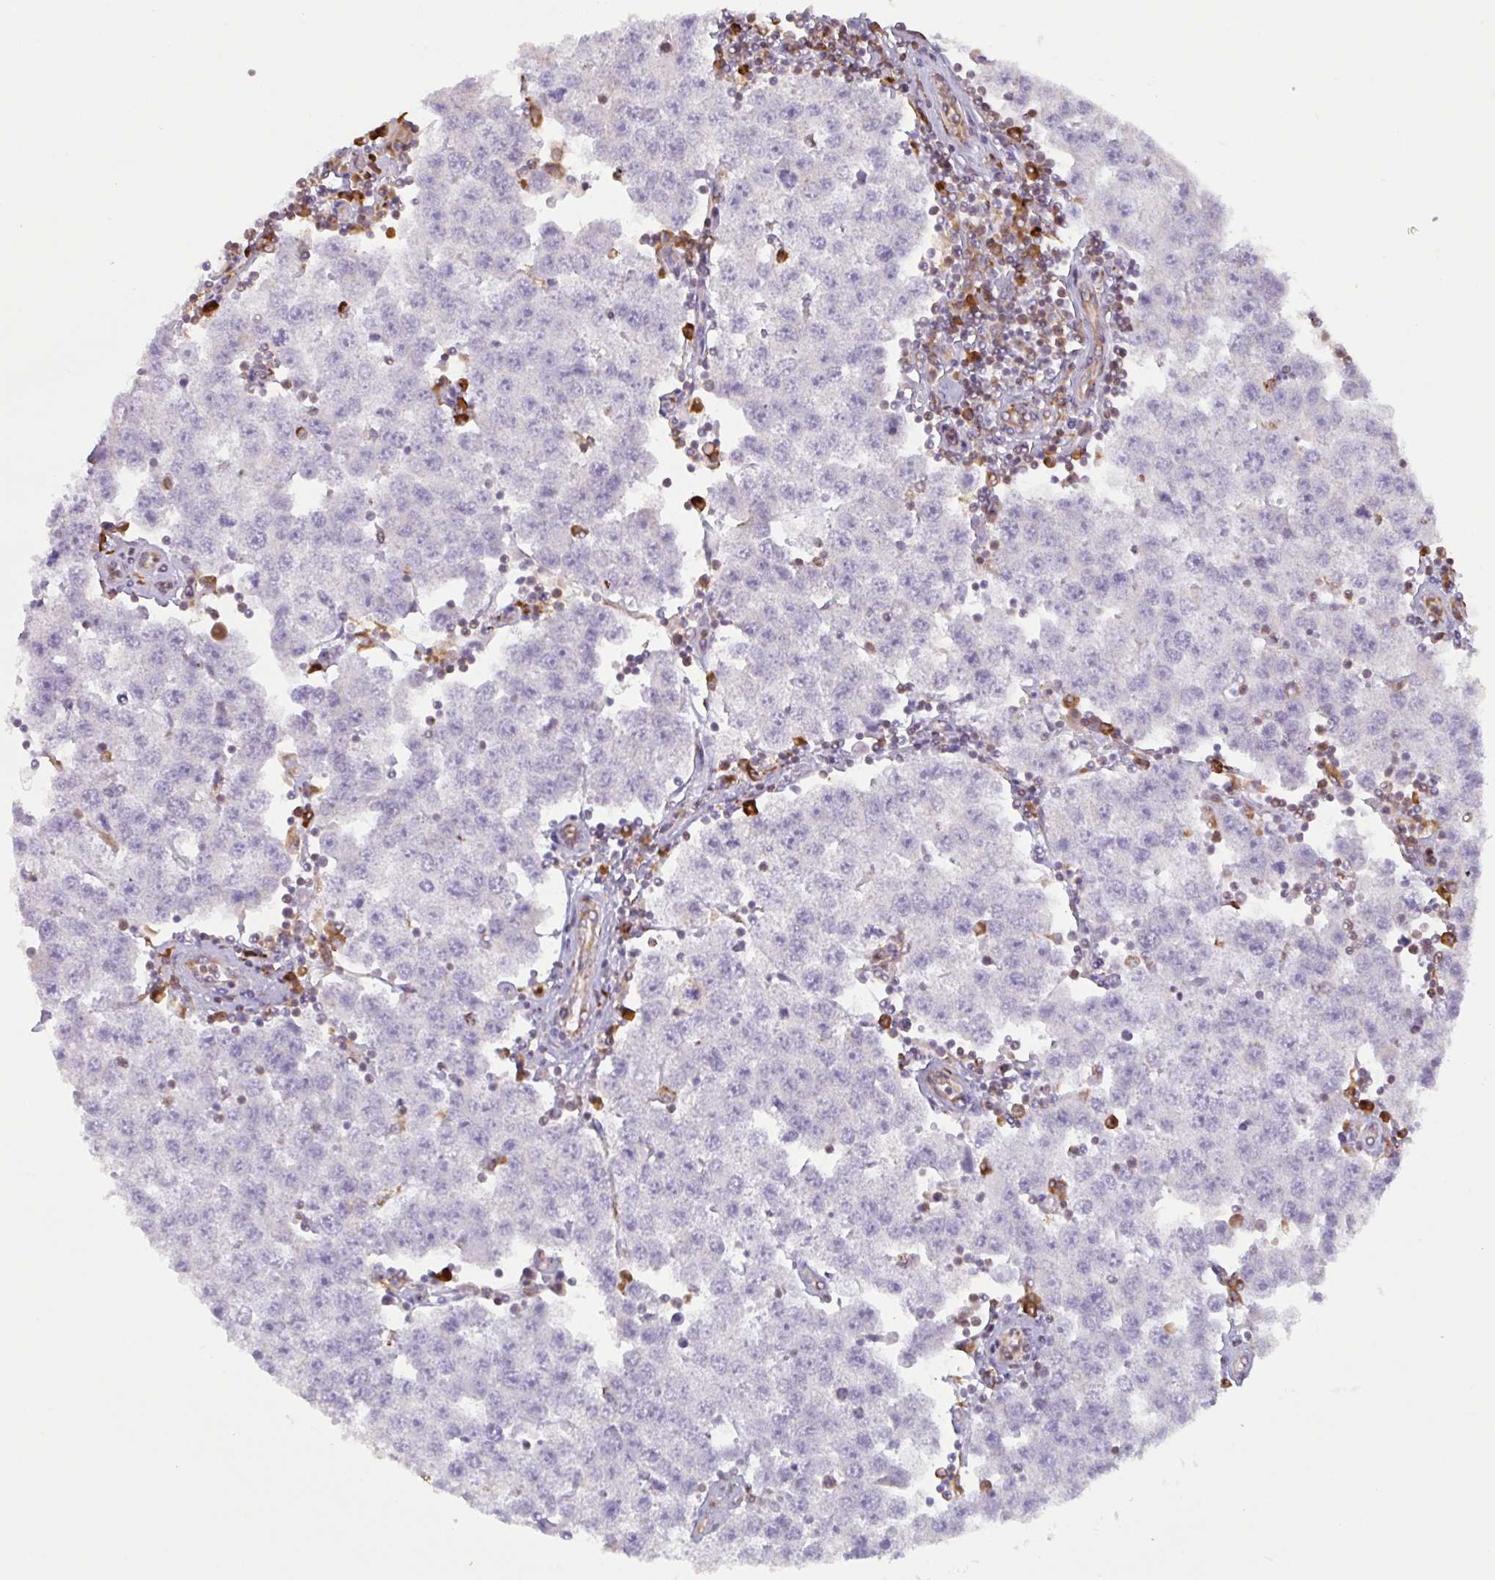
{"staining": {"intensity": "negative", "quantity": "none", "location": "none"}, "tissue": "testis cancer", "cell_type": "Tumor cells", "image_type": "cancer", "snomed": [{"axis": "morphology", "description": "Seminoma, NOS"}, {"axis": "topography", "description": "Testis"}], "caption": "An IHC micrograph of testis cancer (seminoma) is shown. There is no staining in tumor cells of testis cancer (seminoma).", "gene": "DOK4", "patient": {"sex": "male", "age": 34}}